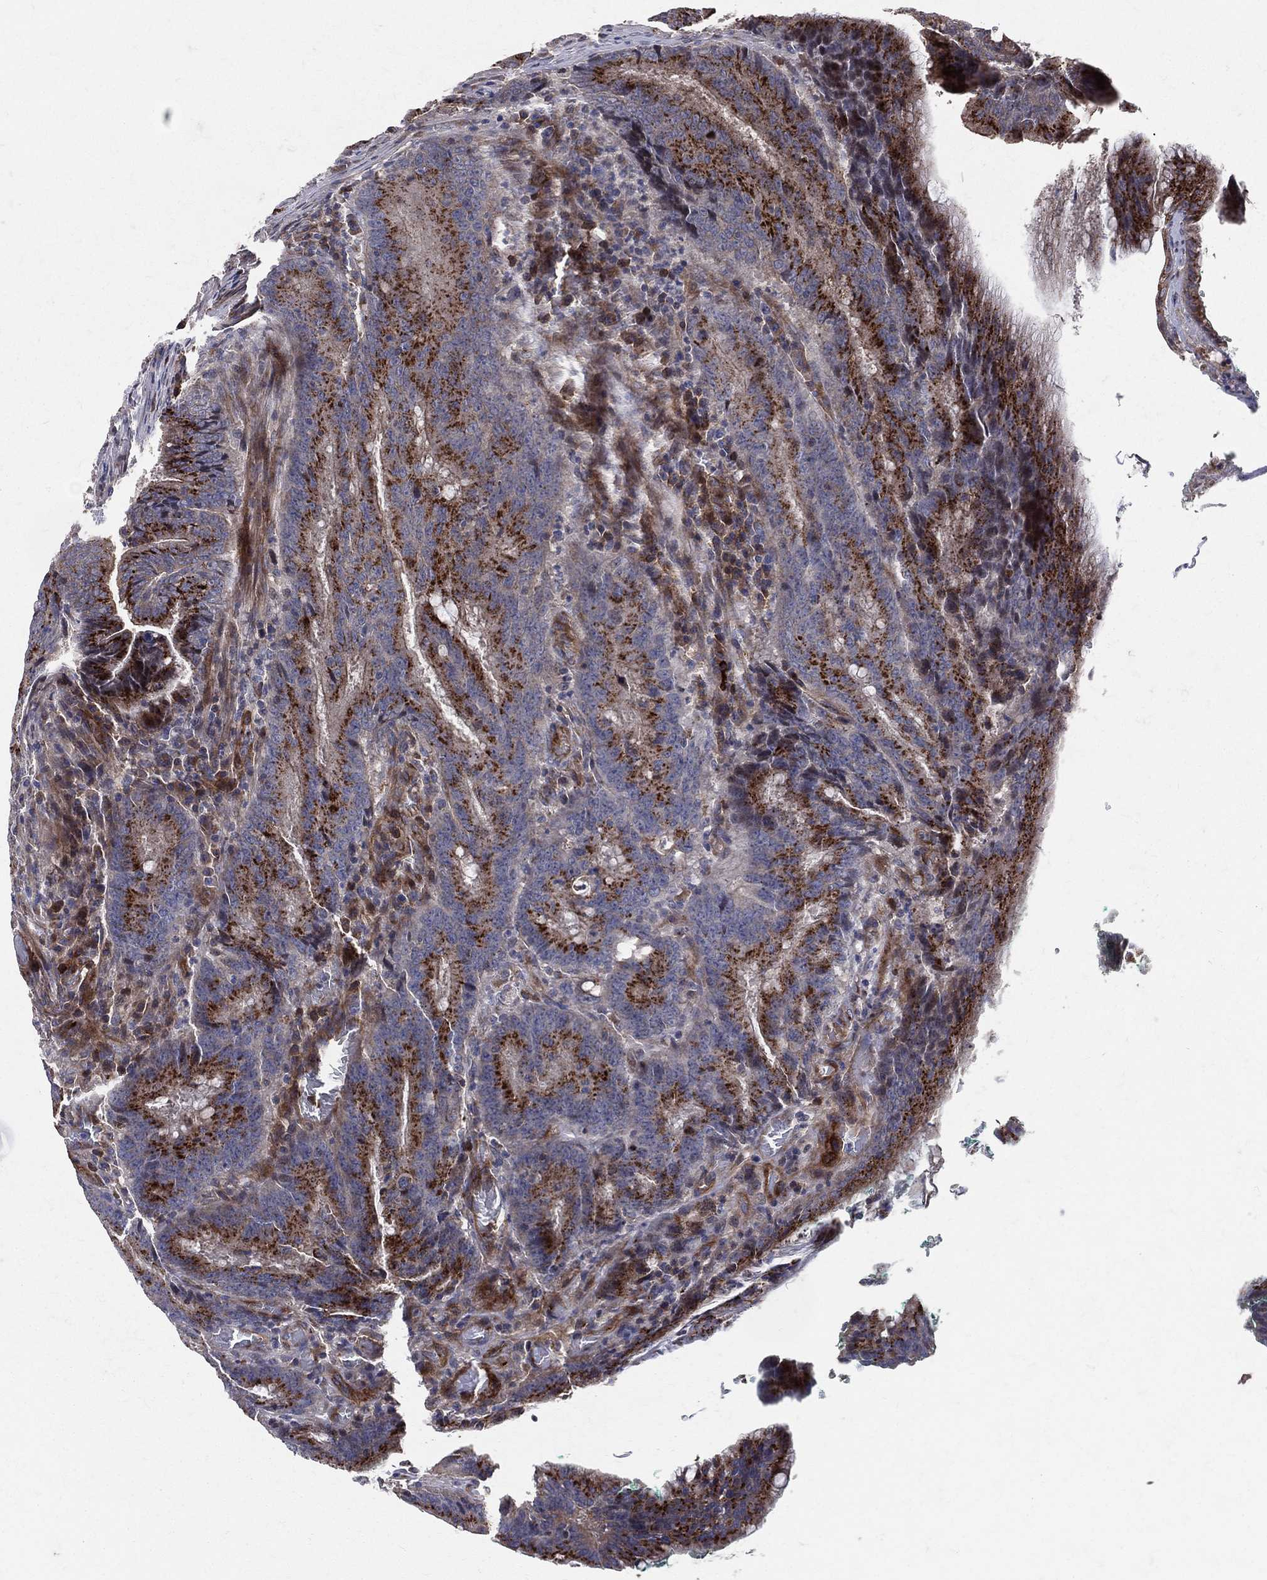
{"staining": {"intensity": "strong", "quantity": ">75%", "location": "cytoplasmic/membranous"}, "tissue": "colorectal cancer", "cell_type": "Tumor cells", "image_type": "cancer", "snomed": [{"axis": "morphology", "description": "Adenocarcinoma, NOS"}, {"axis": "topography", "description": "Colon"}], "caption": "This is an image of immunohistochemistry staining of colorectal cancer (adenocarcinoma), which shows strong expression in the cytoplasmic/membranous of tumor cells.", "gene": "ENTPD1", "patient": {"sex": "female", "age": 87}}